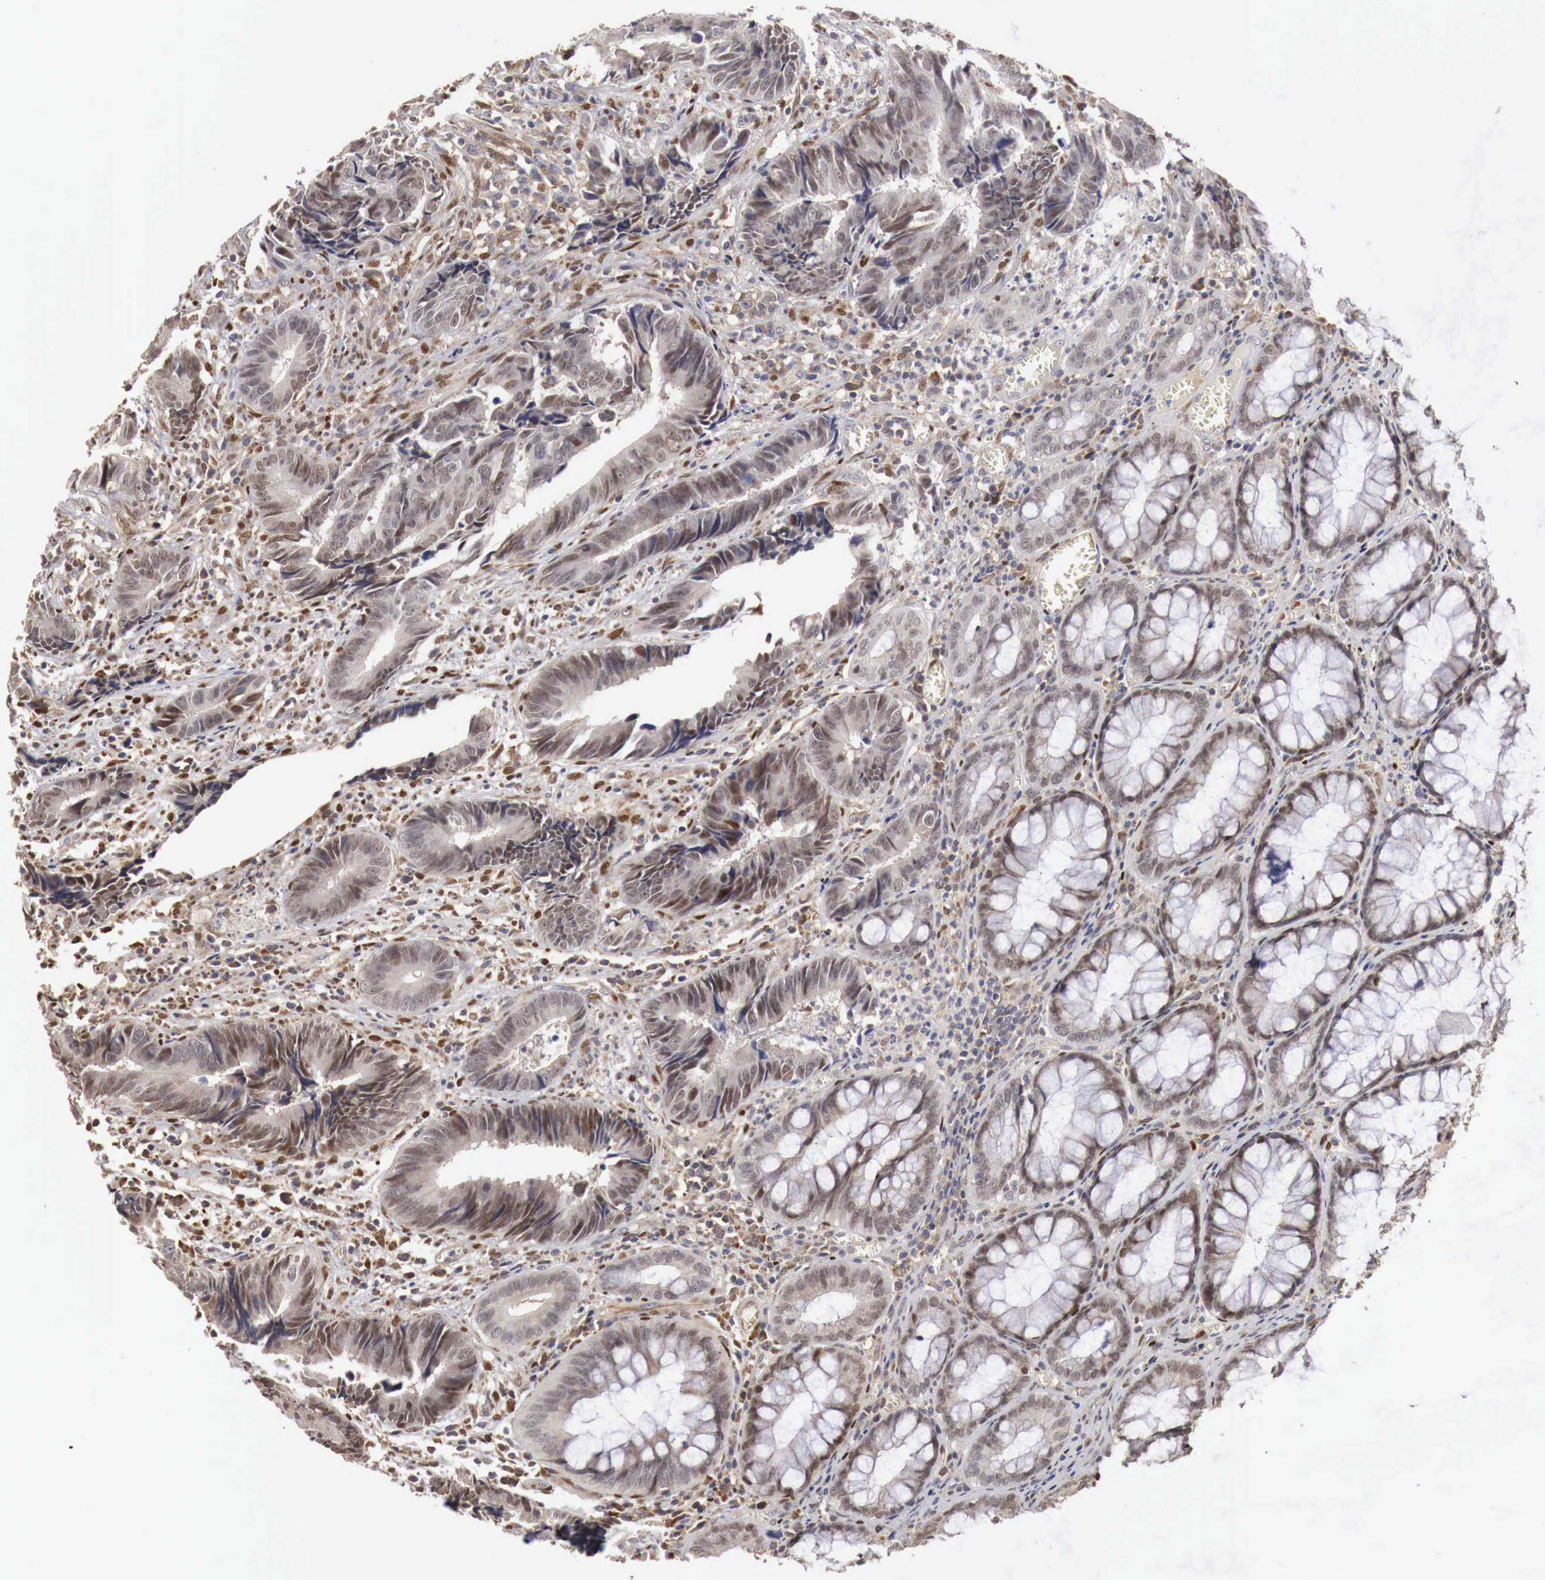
{"staining": {"intensity": "negative", "quantity": "none", "location": "none"}, "tissue": "colorectal cancer", "cell_type": "Tumor cells", "image_type": "cancer", "snomed": [{"axis": "morphology", "description": "Adenocarcinoma, NOS"}, {"axis": "topography", "description": "Rectum"}], "caption": "An immunohistochemistry (IHC) histopathology image of colorectal adenocarcinoma is shown. There is no staining in tumor cells of colorectal adenocarcinoma.", "gene": "KHDRBS2", "patient": {"sex": "female", "age": 98}}